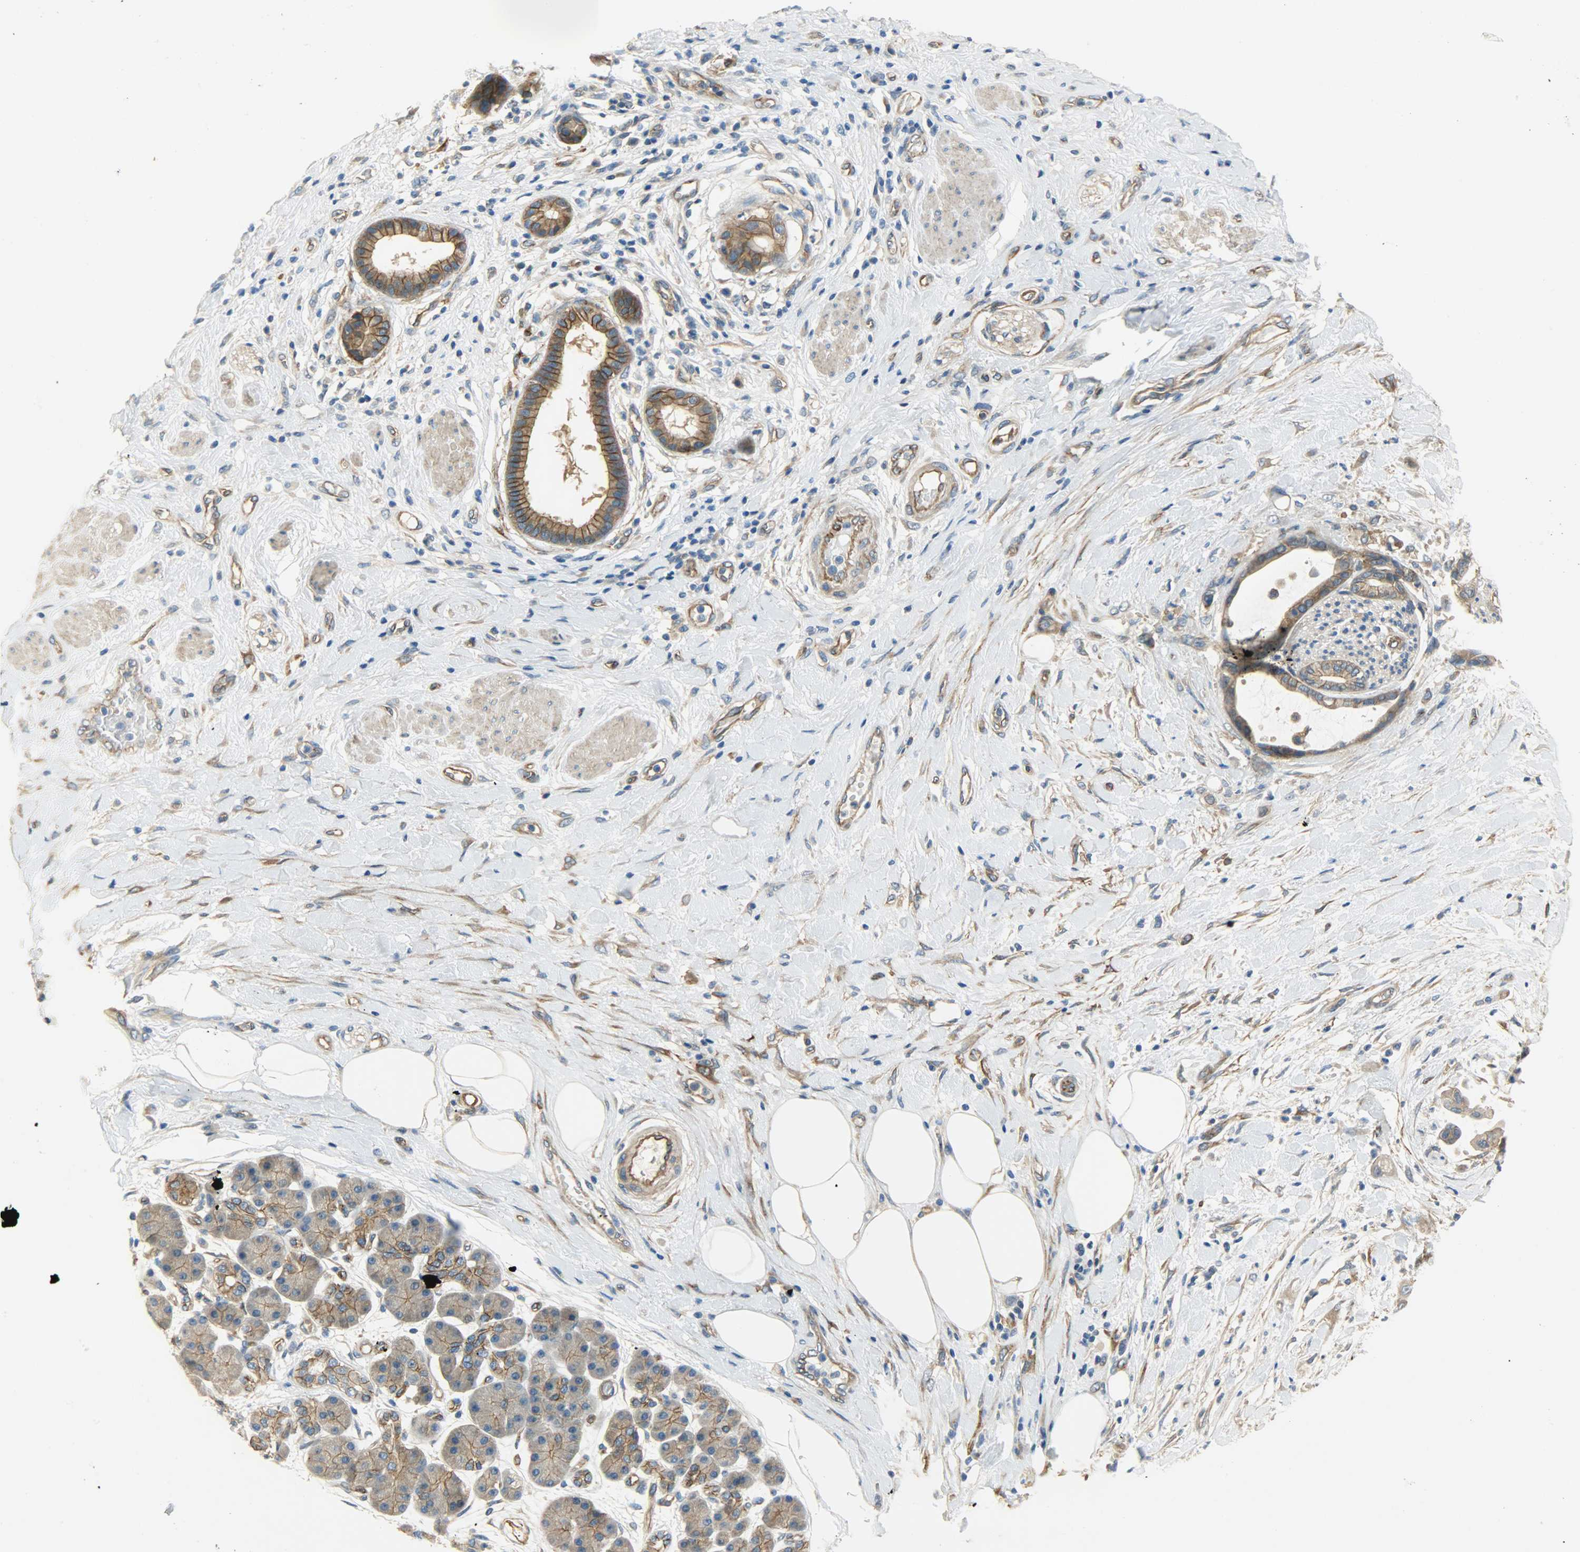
{"staining": {"intensity": "moderate", "quantity": ">75%", "location": "cytoplasmic/membranous"}, "tissue": "pancreatic cancer", "cell_type": "Tumor cells", "image_type": "cancer", "snomed": [{"axis": "morphology", "description": "Adenocarcinoma, NOS"}, {"axis": "morphology", "description": "Adenocarcinoma, metastatic, NOS"}, {"axis": "topography", "description": "Lymph node"}, {"axis": "topography", "description": "Pancreas"}, {"axis": "topography", "description": "Duodenum"}], "caption": "Moderate cytoplasmic/membranous positivity is seen in about >75% of tumor cells in pancreatic cancer (metastatic adenocarcinoma).", "gene": "KIAA1217", "patient": {"sex": "female", "age": 64}}